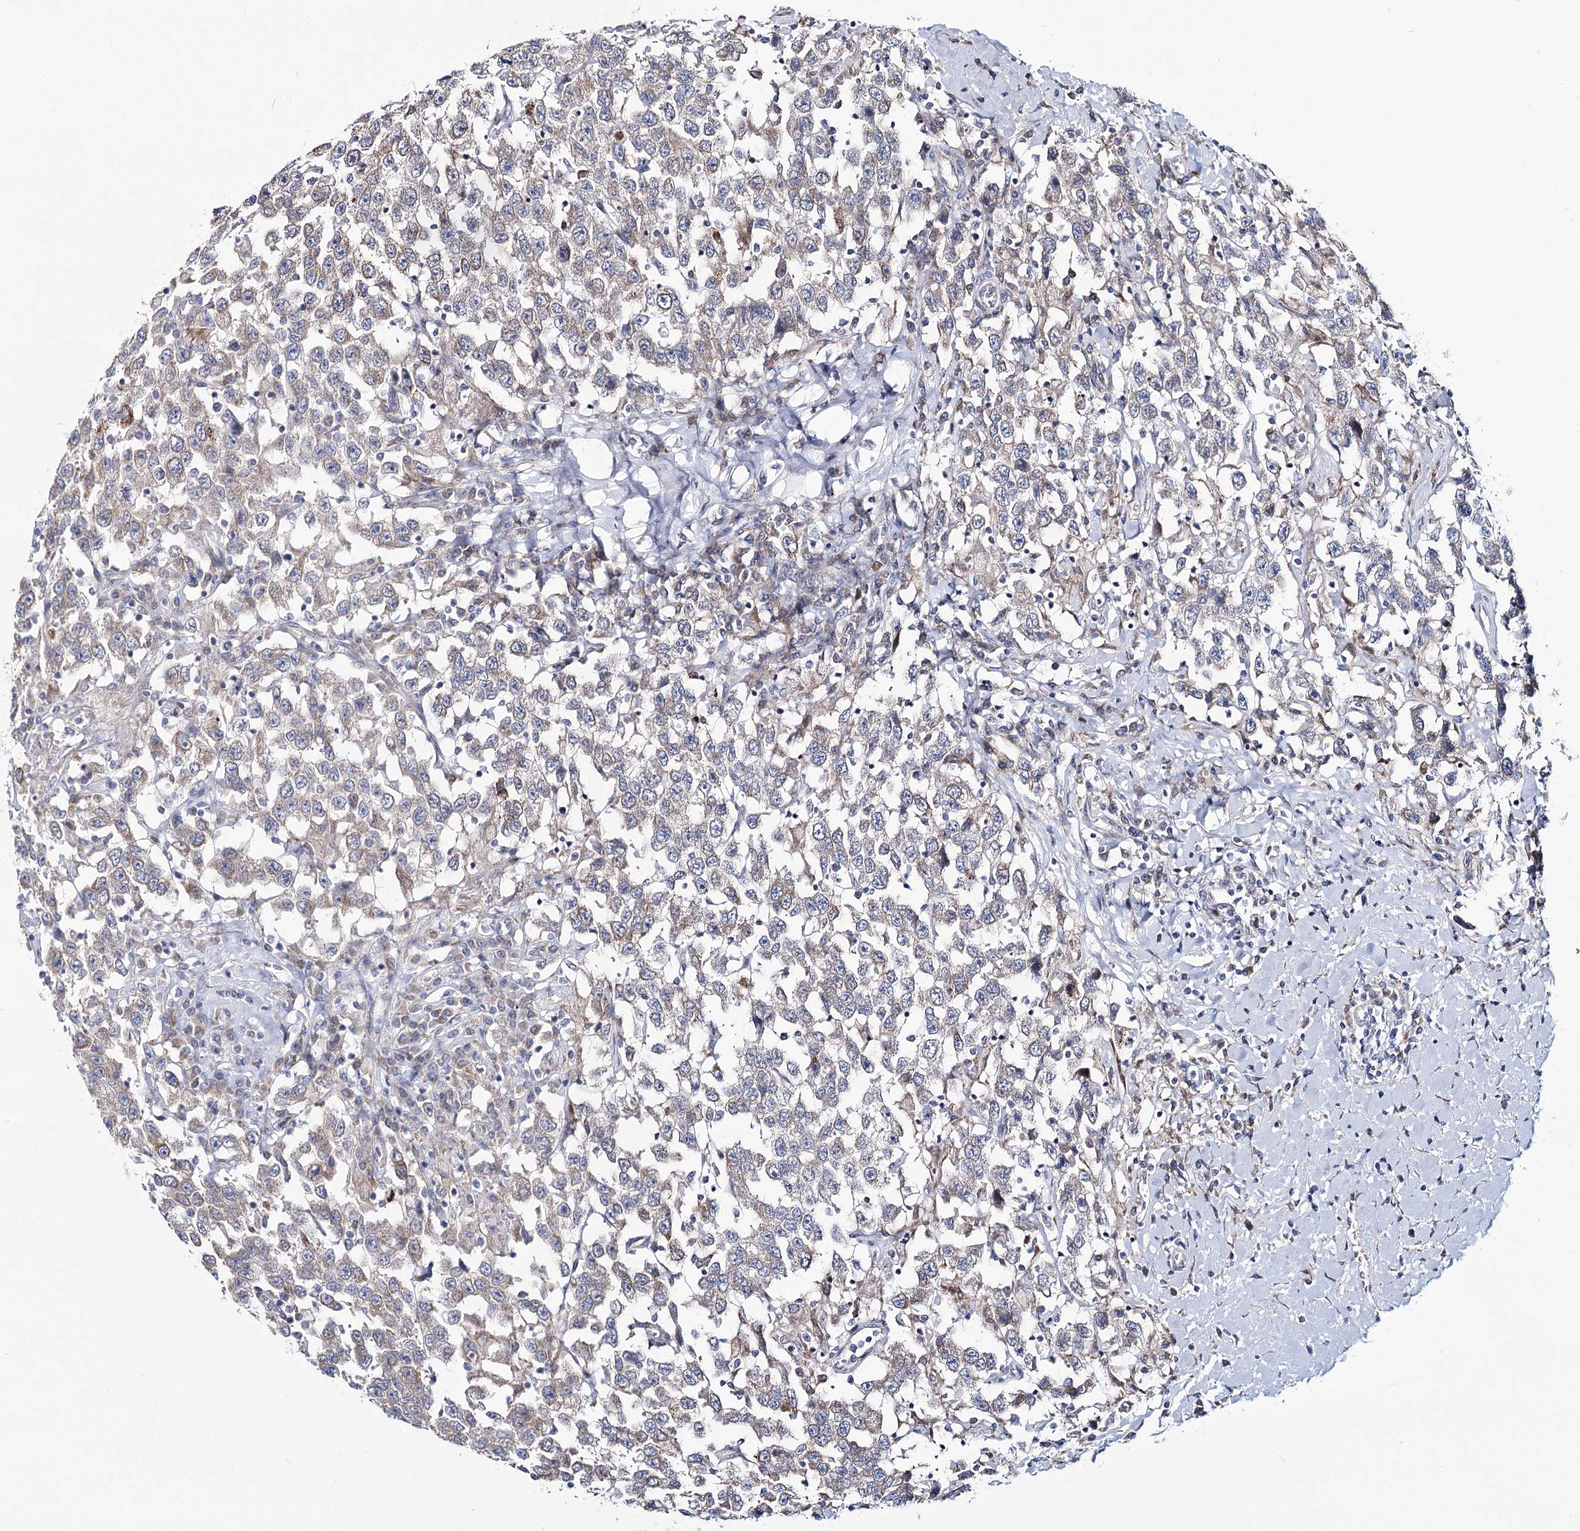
{"staining": {"intensity": "weak", "quantity": ">75%", "location": "cytoplasmic/membranous"}, "tissue": "testis cancer", "cell_type": "Tumor cells", "image_type": "cancer", "snomed": [{"axis": "morphology", "description": "Seminoma, NOS"}, {"axis": "topography", "description": "Testis"}], "caption": "Immunohistochemical staining of testis cancer (seminoma) reveals low levels of weak cytoplasmic/membranous protein staining in approximately >75% of tumor cells.", "gene": "CPLANE1", "patient": {"sex": "male", "age": 41}}